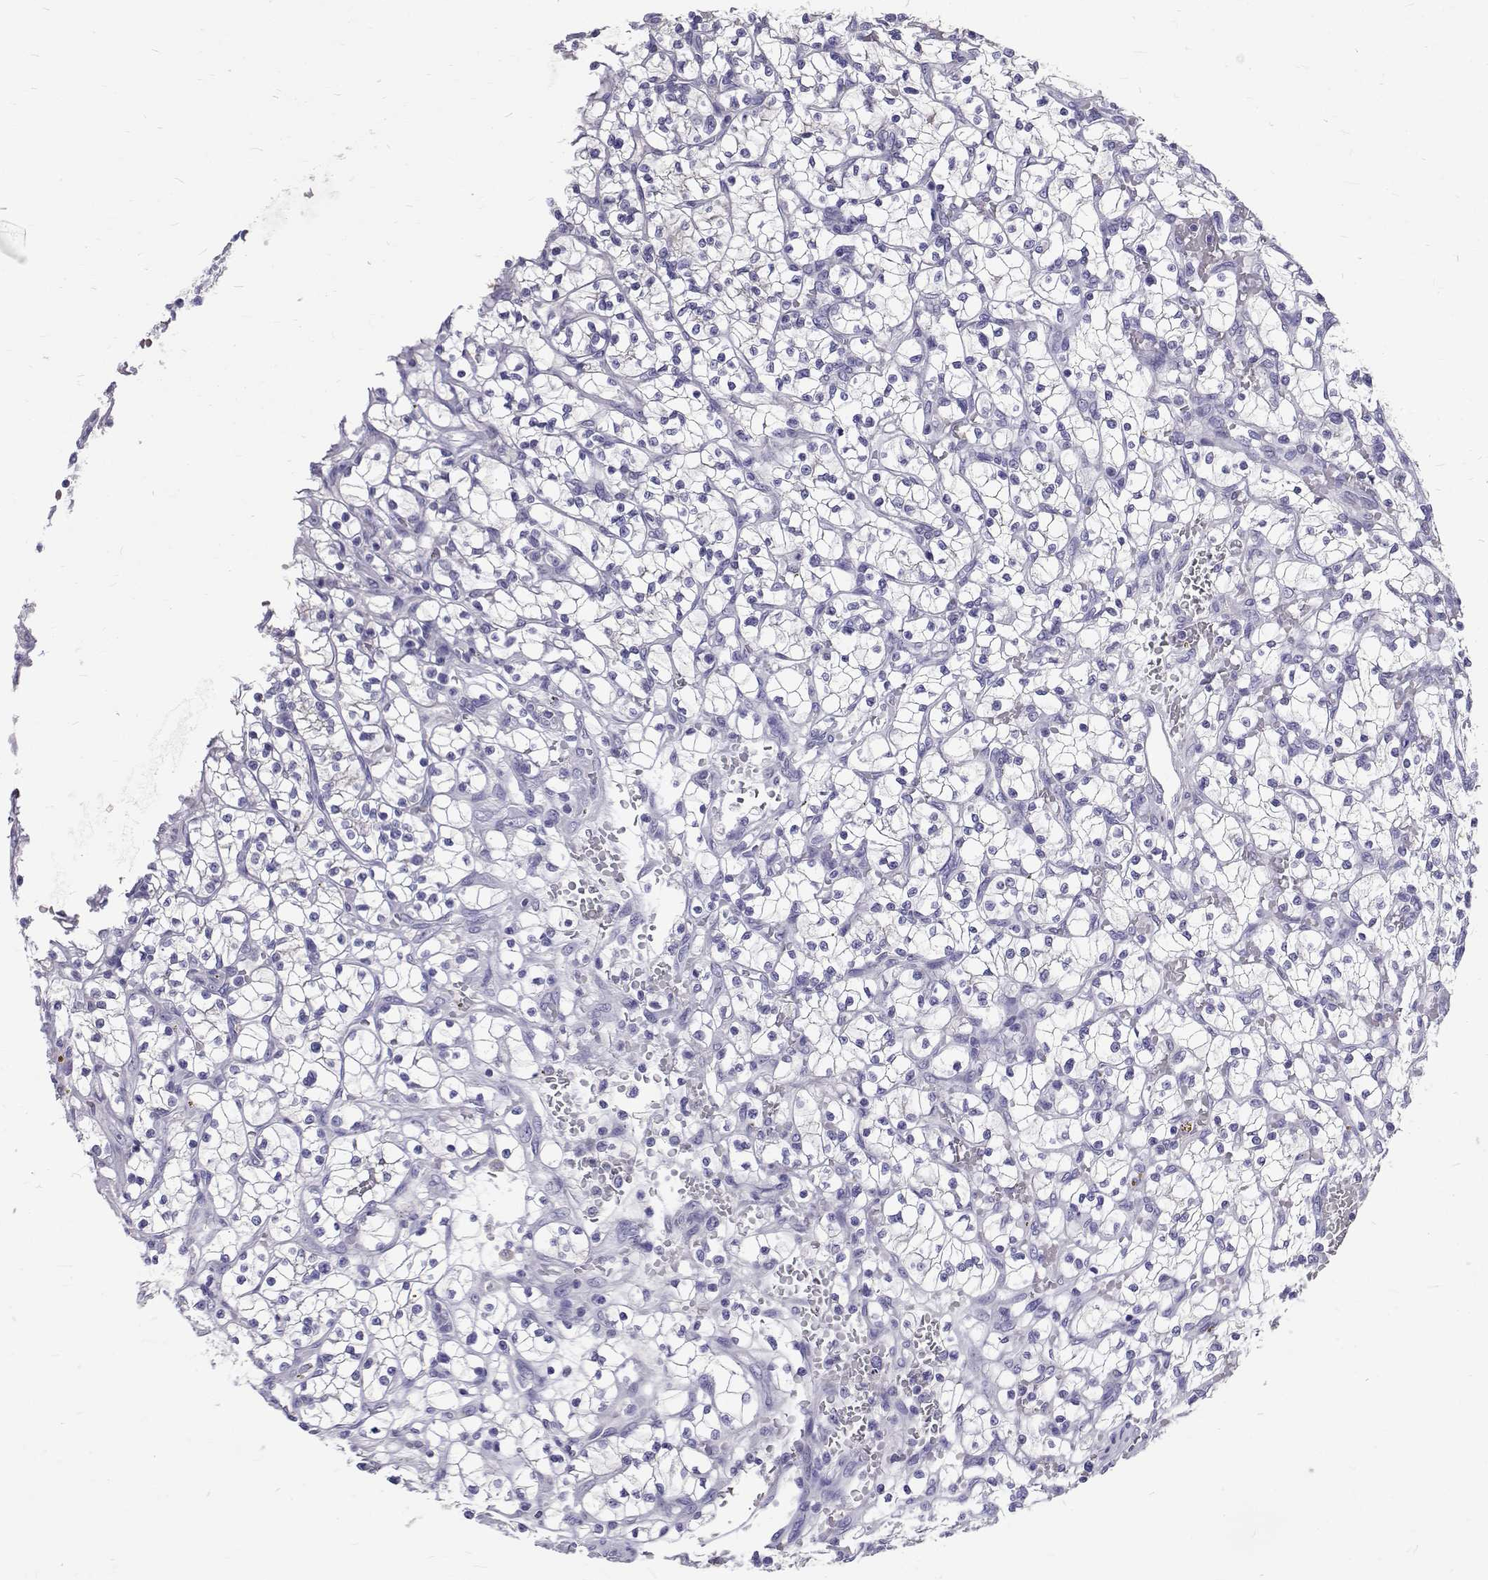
{"staining": {"intensity": "negative", "quantity": "none", "location": "none"}, "tissue": "renal cancer", "cell_type": "Tumor cells", "image_type": "cancer", "snomed": [{"axis": "morphology", "description": "Adenocarcinoma, NOS"}, {"axis": "topography", "description": "Kidney"}], "caption": "Histopathology image shows no significant protein expression in tumor cells of adenocarcinoma (renal).", "gene": "IGSF1", "patient": {"sex": "female", "age": 64}}